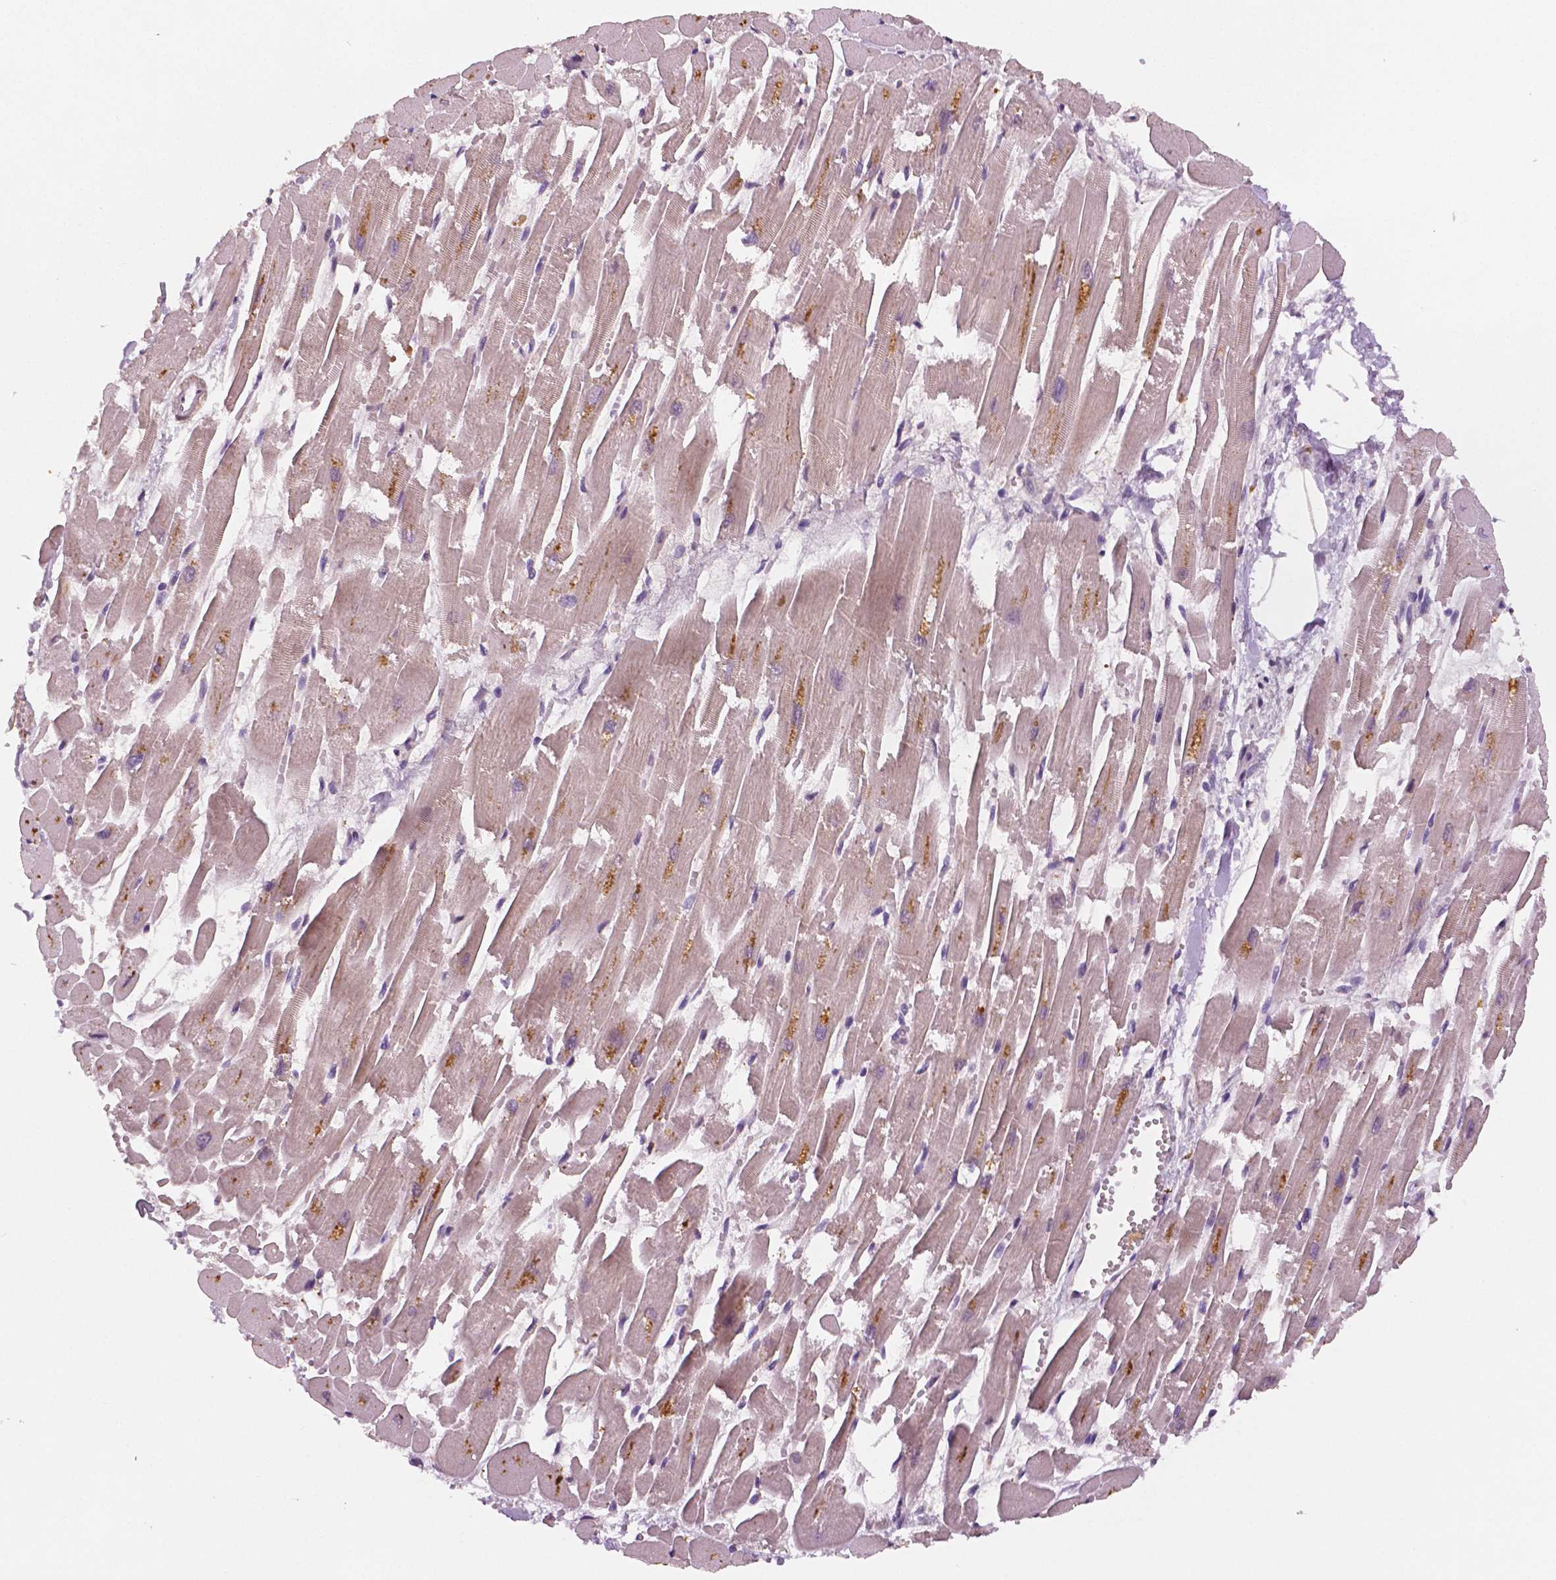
{"staining": {"intensity": "negative", "quantity": "none", "location": "none"}, "tissue": "heart muscle", "cell_type": "Cardiomyocytes", "image_type": "normal", "snomed": [{"axis": "morphology", "description": "Normal tissue, NOS"}, {"axis": "topography", "description": "Heart"}], "caption": "This is a histopathology image of immunohistochemistry staining of benign heart muscle, which shows no positivity in cardiomyocytes. (DAB (3,3'-diaminobenzidine) immunohistochemistry, high magnification).", "gene": "STAT3", "patient": {"sex": "female", "age": 52}}